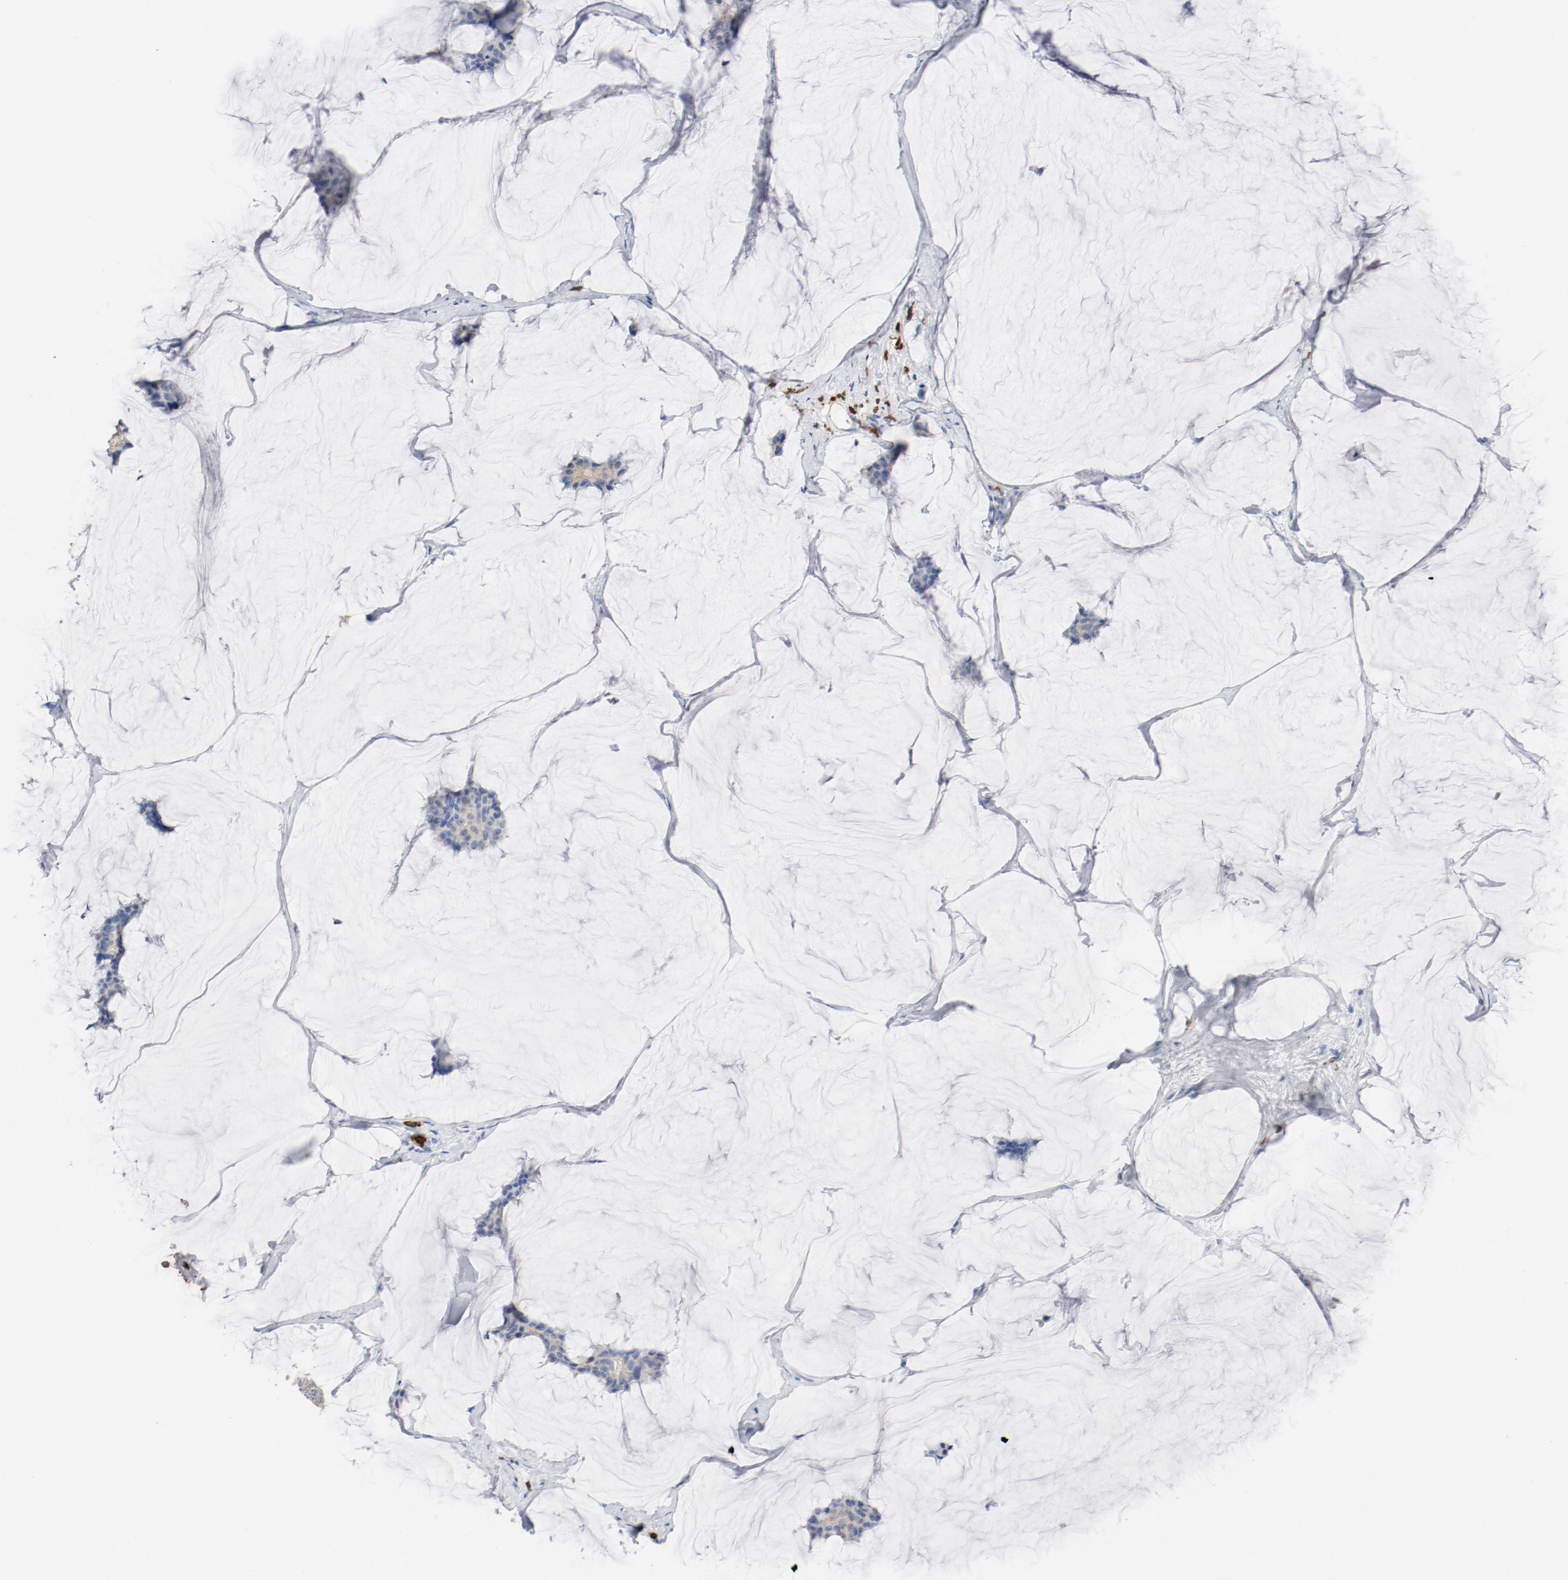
{"staining": {"intensity": "weak", "quantity": ">75%", "location": "cytoplasmic/membranous"}, "tissue": "breast cancer", "cell_type": "Tumor cells", "image_type": "cancer", "snomed": [{"axis": "morphology", "description": "Duct carcinoma"}, {"axis": "topography", "description": "Breast"}], "caption": "Breast cancer (invasive ductal carcinoma) stained for a protein (brown) displays weak cytoplasmic/membranous positive staining in about >75% of tumor cells.", "gene": "CD247", "patient": {"sex": "female", "age": 93}}